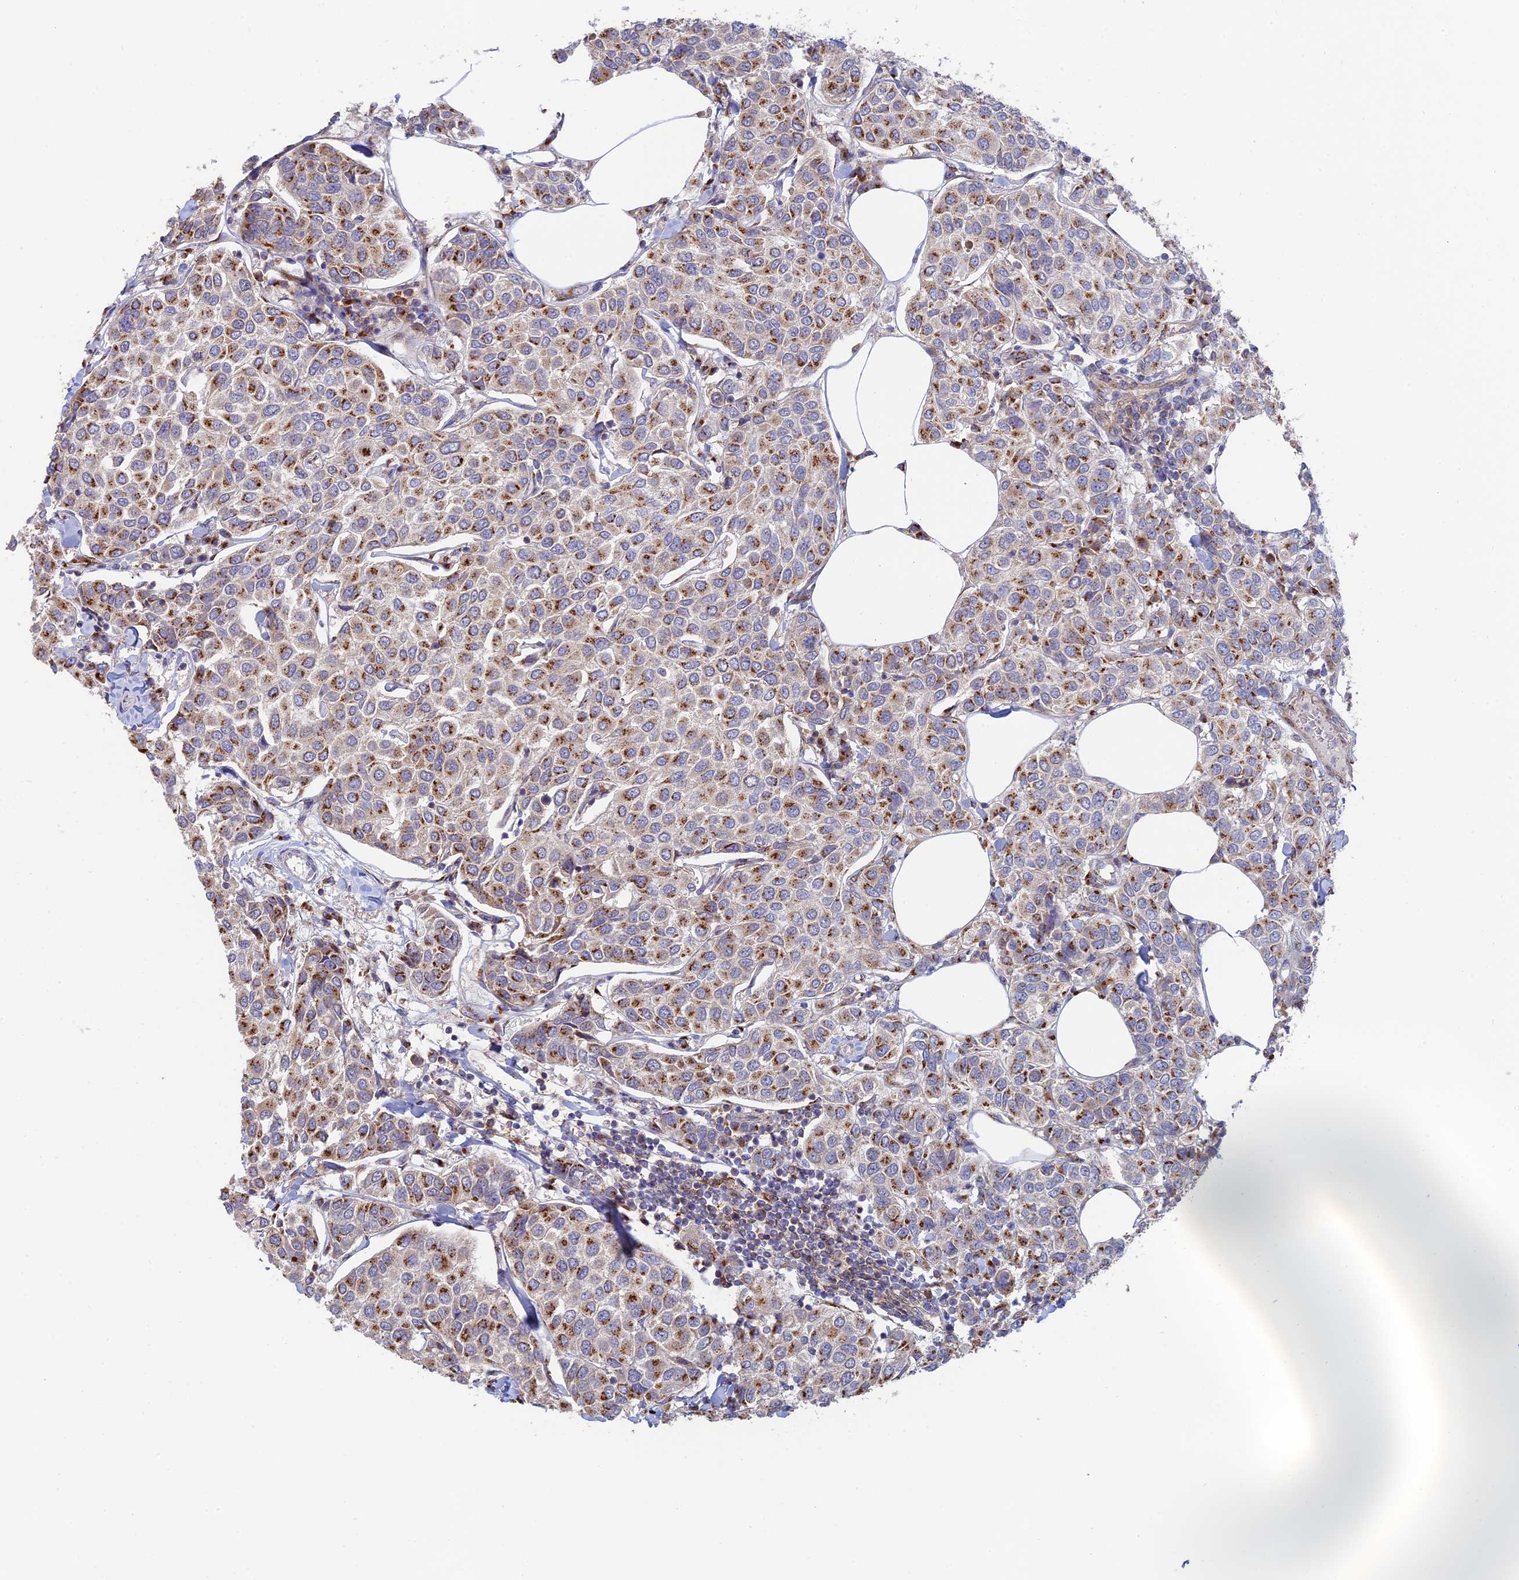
{"staining": {"intensity": "moderate", "quantity": ">75%", "location": "cytoplasmic/membranous"}, "tissue": "breast cancer", "cell_type": "Tumor cells", "image_type": "cancer", "snomed": [{"axis": "morphology", "description": "Duct carcinoma"}, {"axis": "topography", "description": "Breast"}], "caption": "Human breast invasive ductal carcinoma stained with a protein marker shows moderate staining in tumor cells.", "gene": "HS2ST1", "patient": {"sex": "female", "age": 55}}